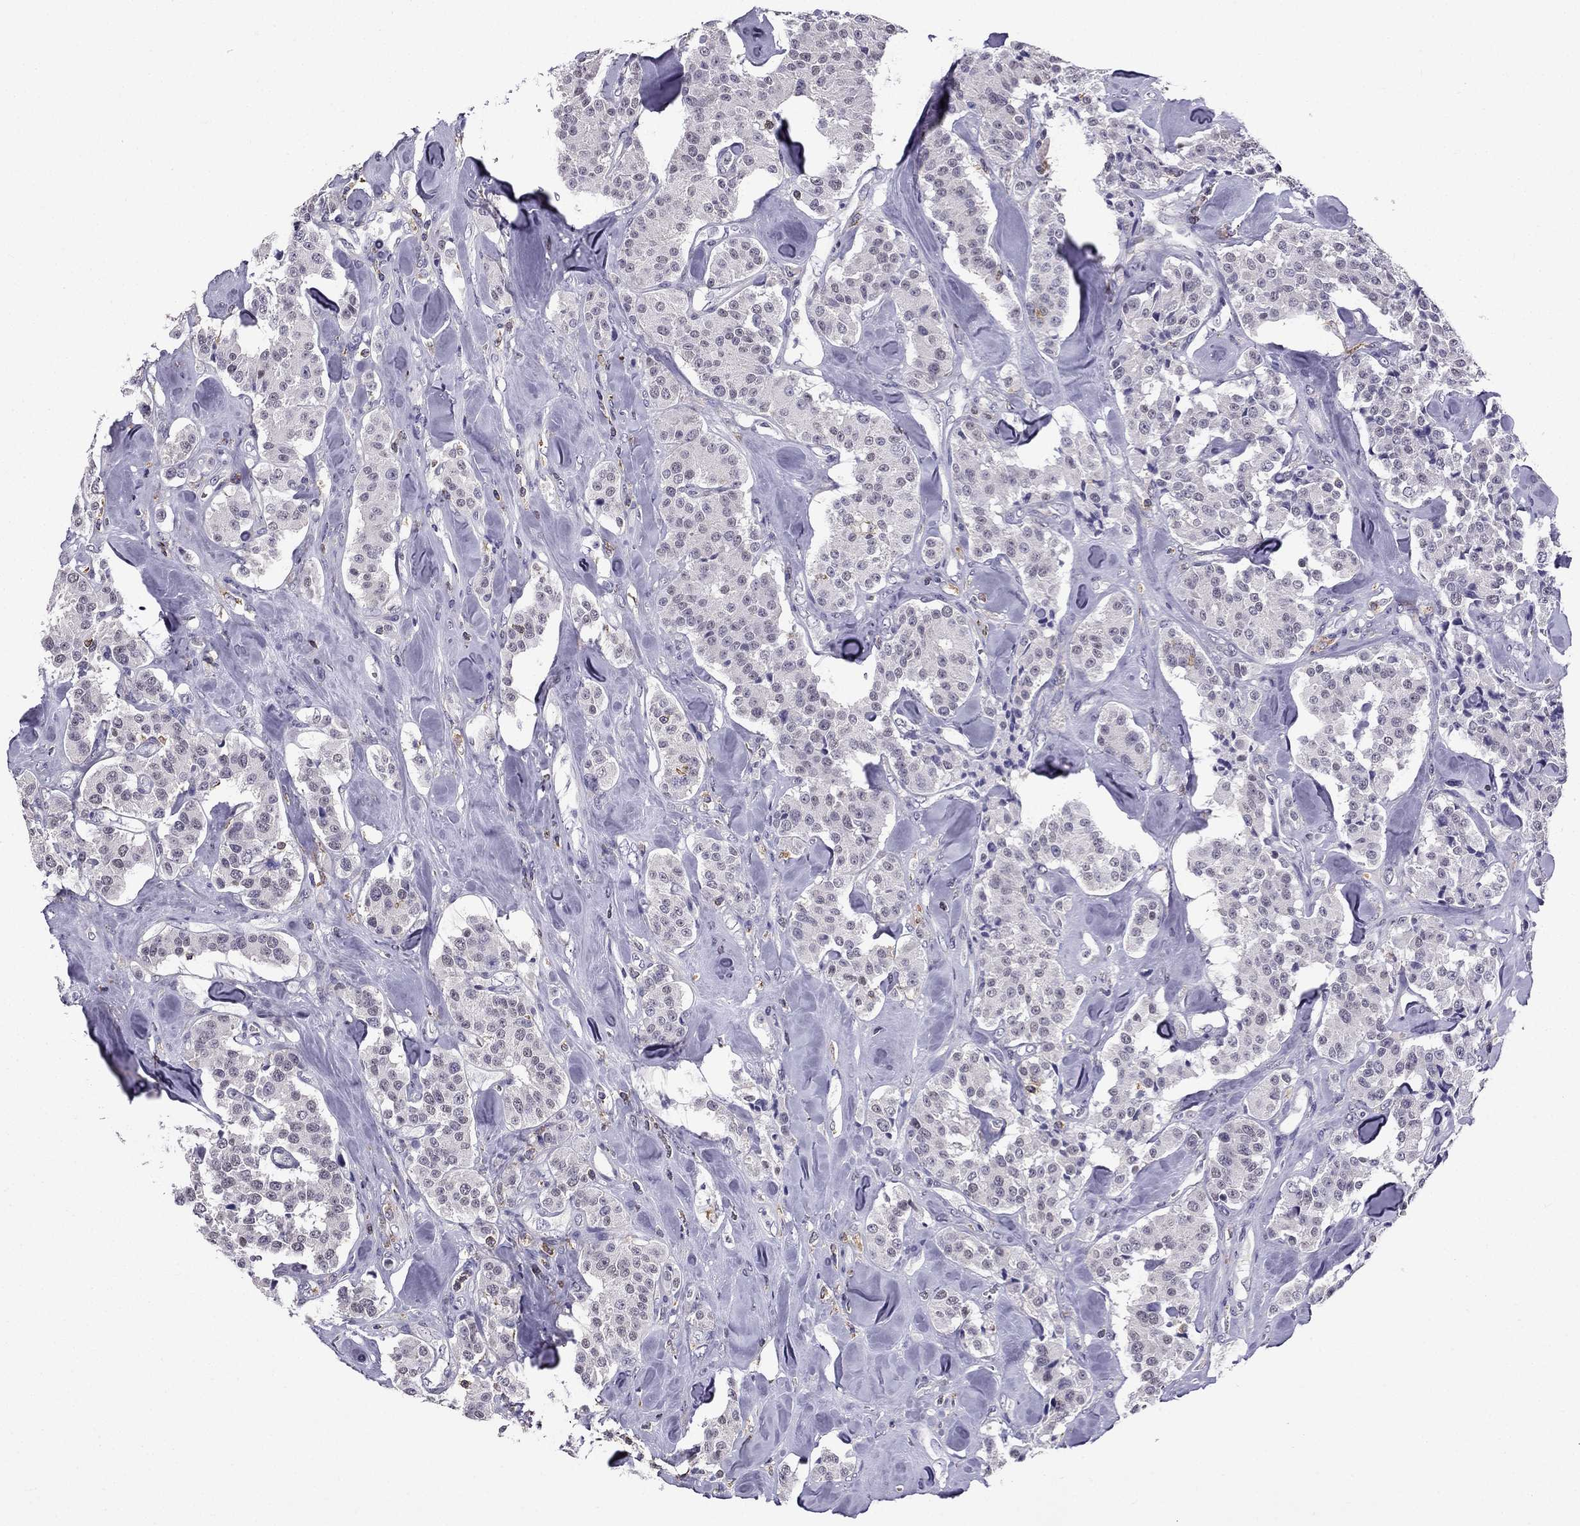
{"staining": {"intensity": "negative", "quantity": "none", "location": "none"}, "tissue": "carcinoid", "cell_type": "Tumor cells", "image_type": "cancer", "snomed": [{"axis": "morphology", "description": "Carcinoid, malignant, NOS"}, {"axis": "topography", "description": "Pancreas"}], "caption": "A photomicrograph of carcinoid stained for a protein demonstrates no brown staining in tumor cells. (Brightfield microscopy of DAB (3,3'-diaminobenzidine) immunohistochemistry (IHC) at high magnification).", "gene": "CCK", "patient": {"sex": "male", "age": 41}}